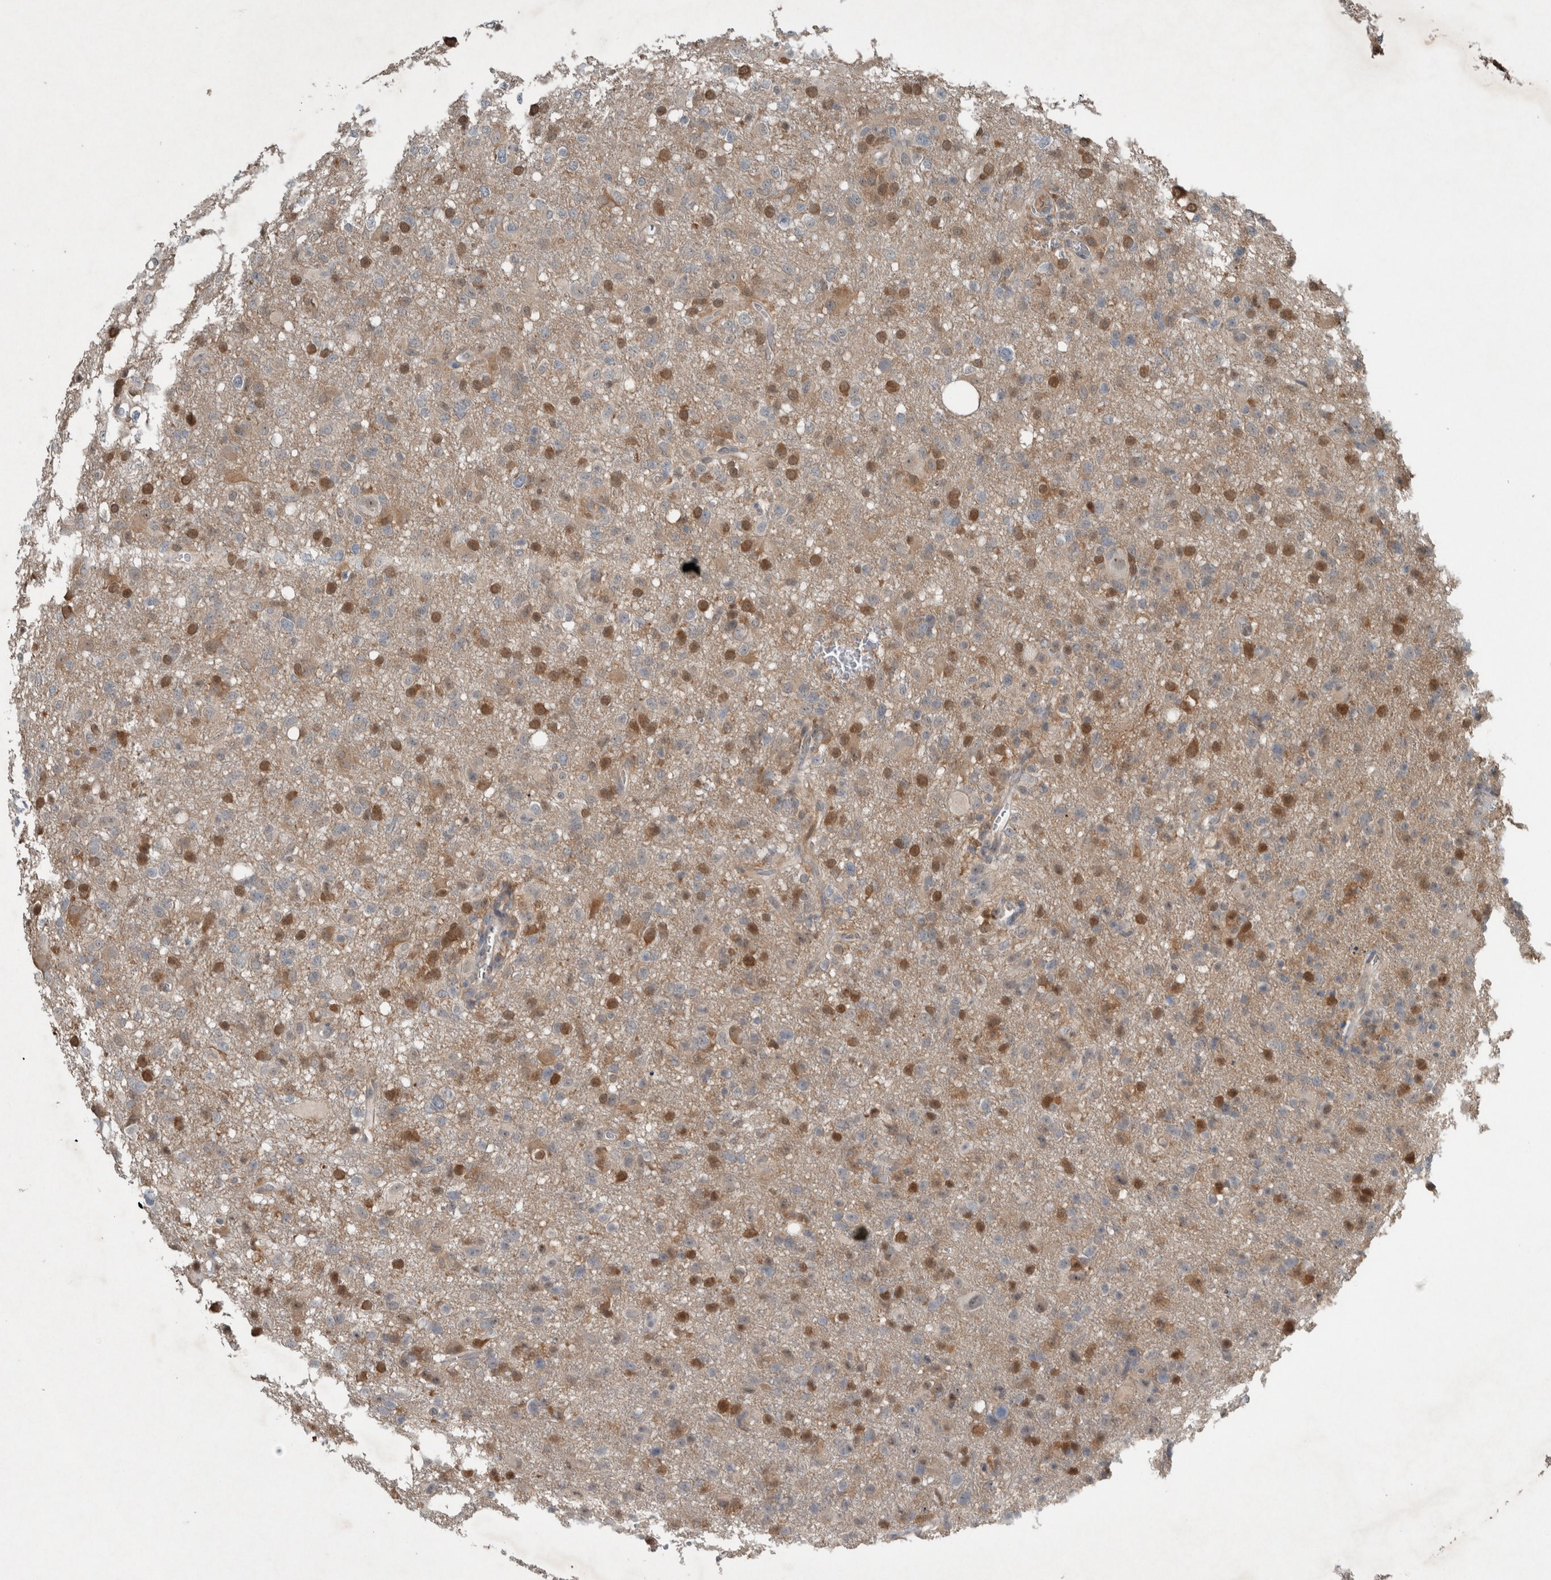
{"staining": {"intensity": "moderate", "quantity": "25%-75%", "location": "cytoplasmic/membranous,nuclear"}, "tissue": "glioma", "cell_type": "Tumor cells", "image_type": "cancer", "snomed": [{"axis": "morphology", "description": "Glioma, malignant, High grade"}, {"axis": "topography", "description": "Brain"}], "caption": "The micrograph demonstrates staining of high-grade glioma (malignant), revealing moderate cytoplasmic/membranous and nuclear protein positivity (brown color) within tumor cells. The protein of interest is shown in brown color, while the nuclei are stained blue.", "gene": "RALGDS", "patient": {"sex": "female", "age": 57}}